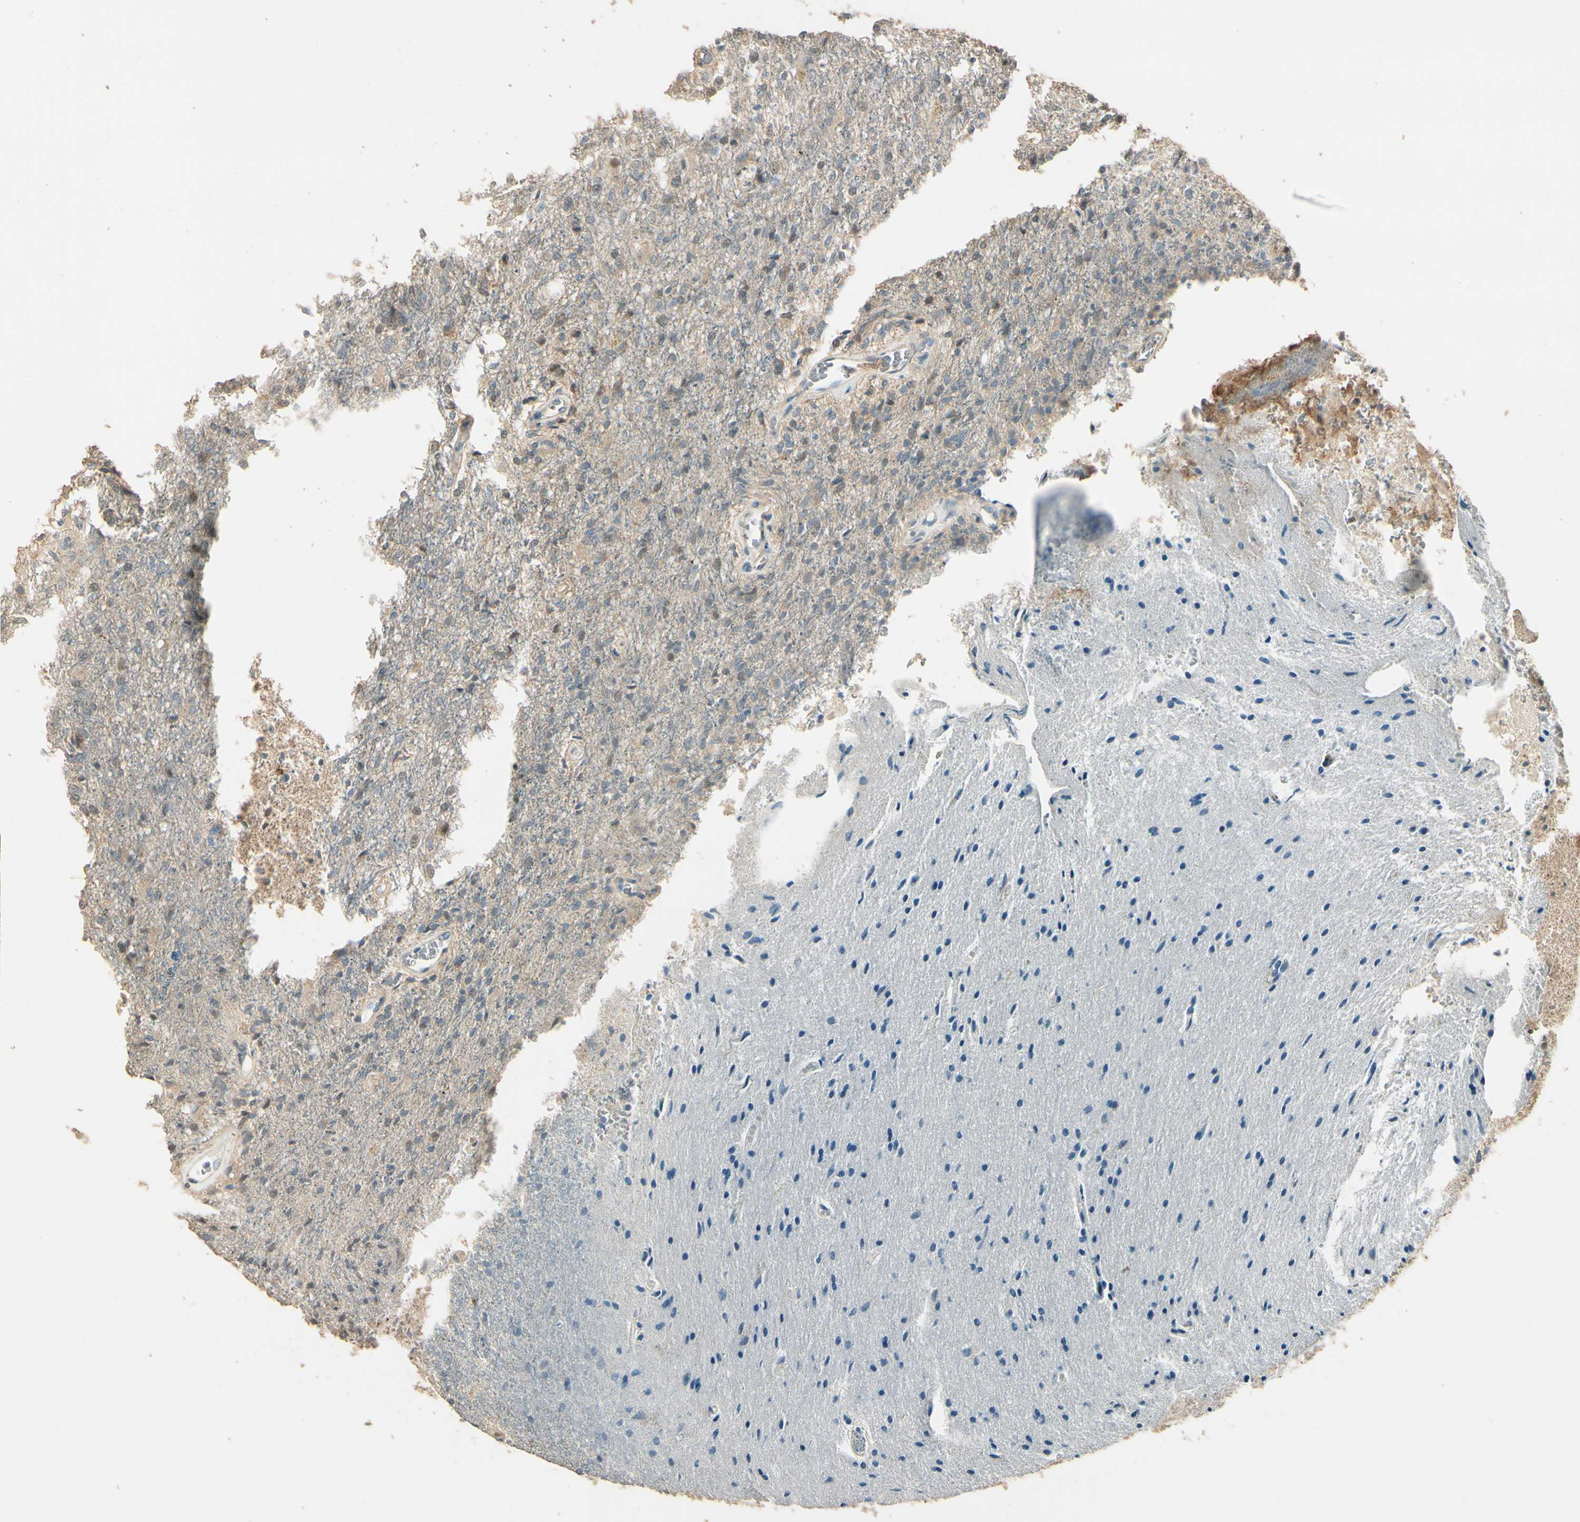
{"staining": {"intensity": "weak", "quantity": "25%-75%", "location": "cytoplasmic/membranous"}, "tissue": "glioma", "cell_type": "Tumor cells", "image_type": "cancer", "snomed": [{"axis": "morphology", "description": "Normal tissue, NOS"}, {"axis": "morphology", "description": "Glioma, malignant, High grade"}, {"axis": "topography", "description": "Cerebral cortex"}], "caption": "Protein expression by immunohistochemistry (IHC) shows weak cytoplasmic/membranous positivity in approximately 25%-75% of tumor cells in glioma.", "gene": "PLXNA1", "patient": {"sex": "male", "age": 77}}